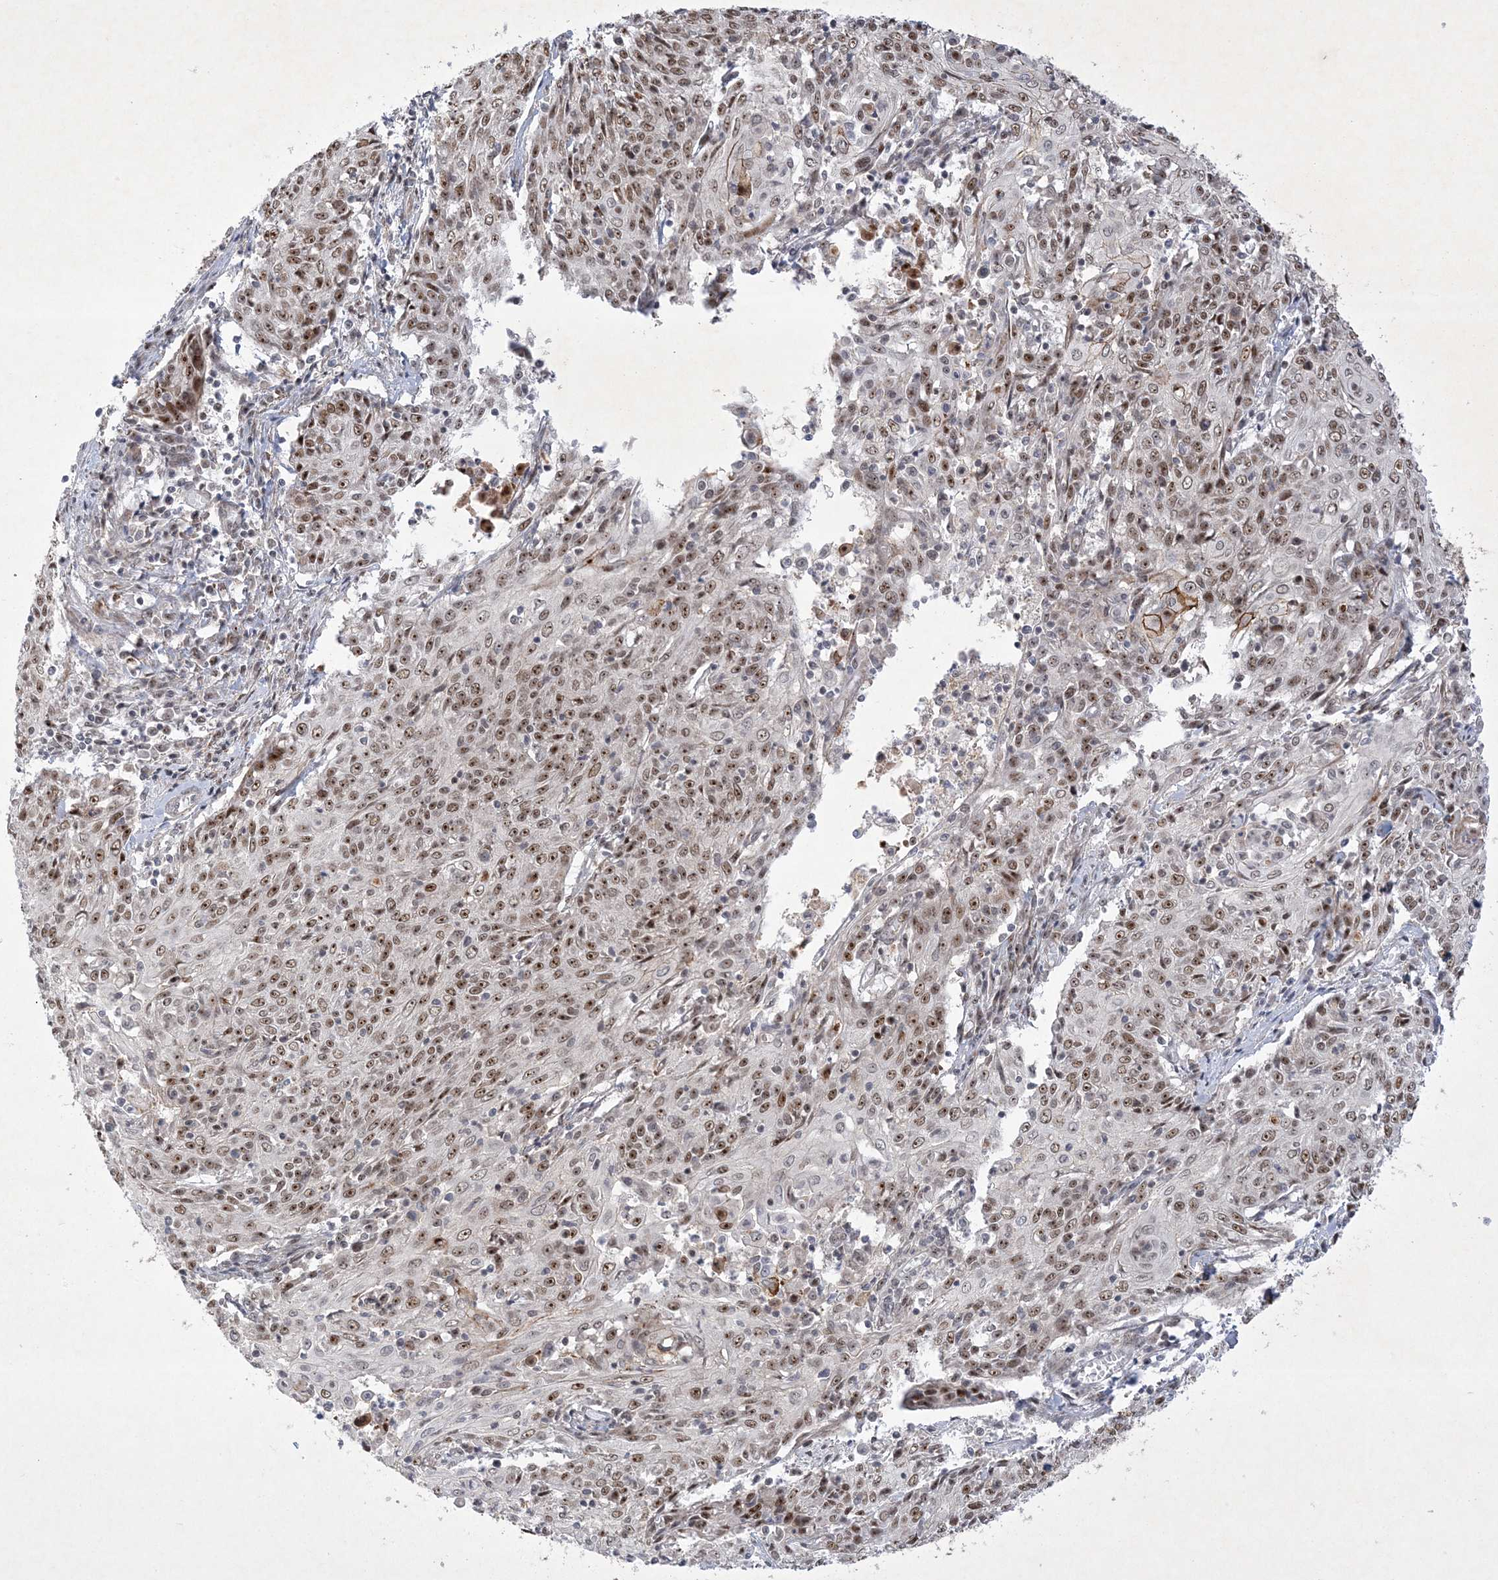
{"staining": {"intensity": "strong", "quantity": "25%-75%", "location": "nuclear"}, "tissue": "cervical cancer", "cell_type": "Tumor cells", "image_type": "cancer", "snomed": [{"axis": "morphology", "description": "Squamous cell carcinoma, NOS"}, {"axis": "topography", "description": "Cervix"}], "caption": "Immunohistochemical staining of human cervical squamous cell carcinoma displays high levels of strong nuclear staining in about 25%-75% of tumor cells.", "gene": "NPM3", "patient": {"sex": "female", "age": 48}}